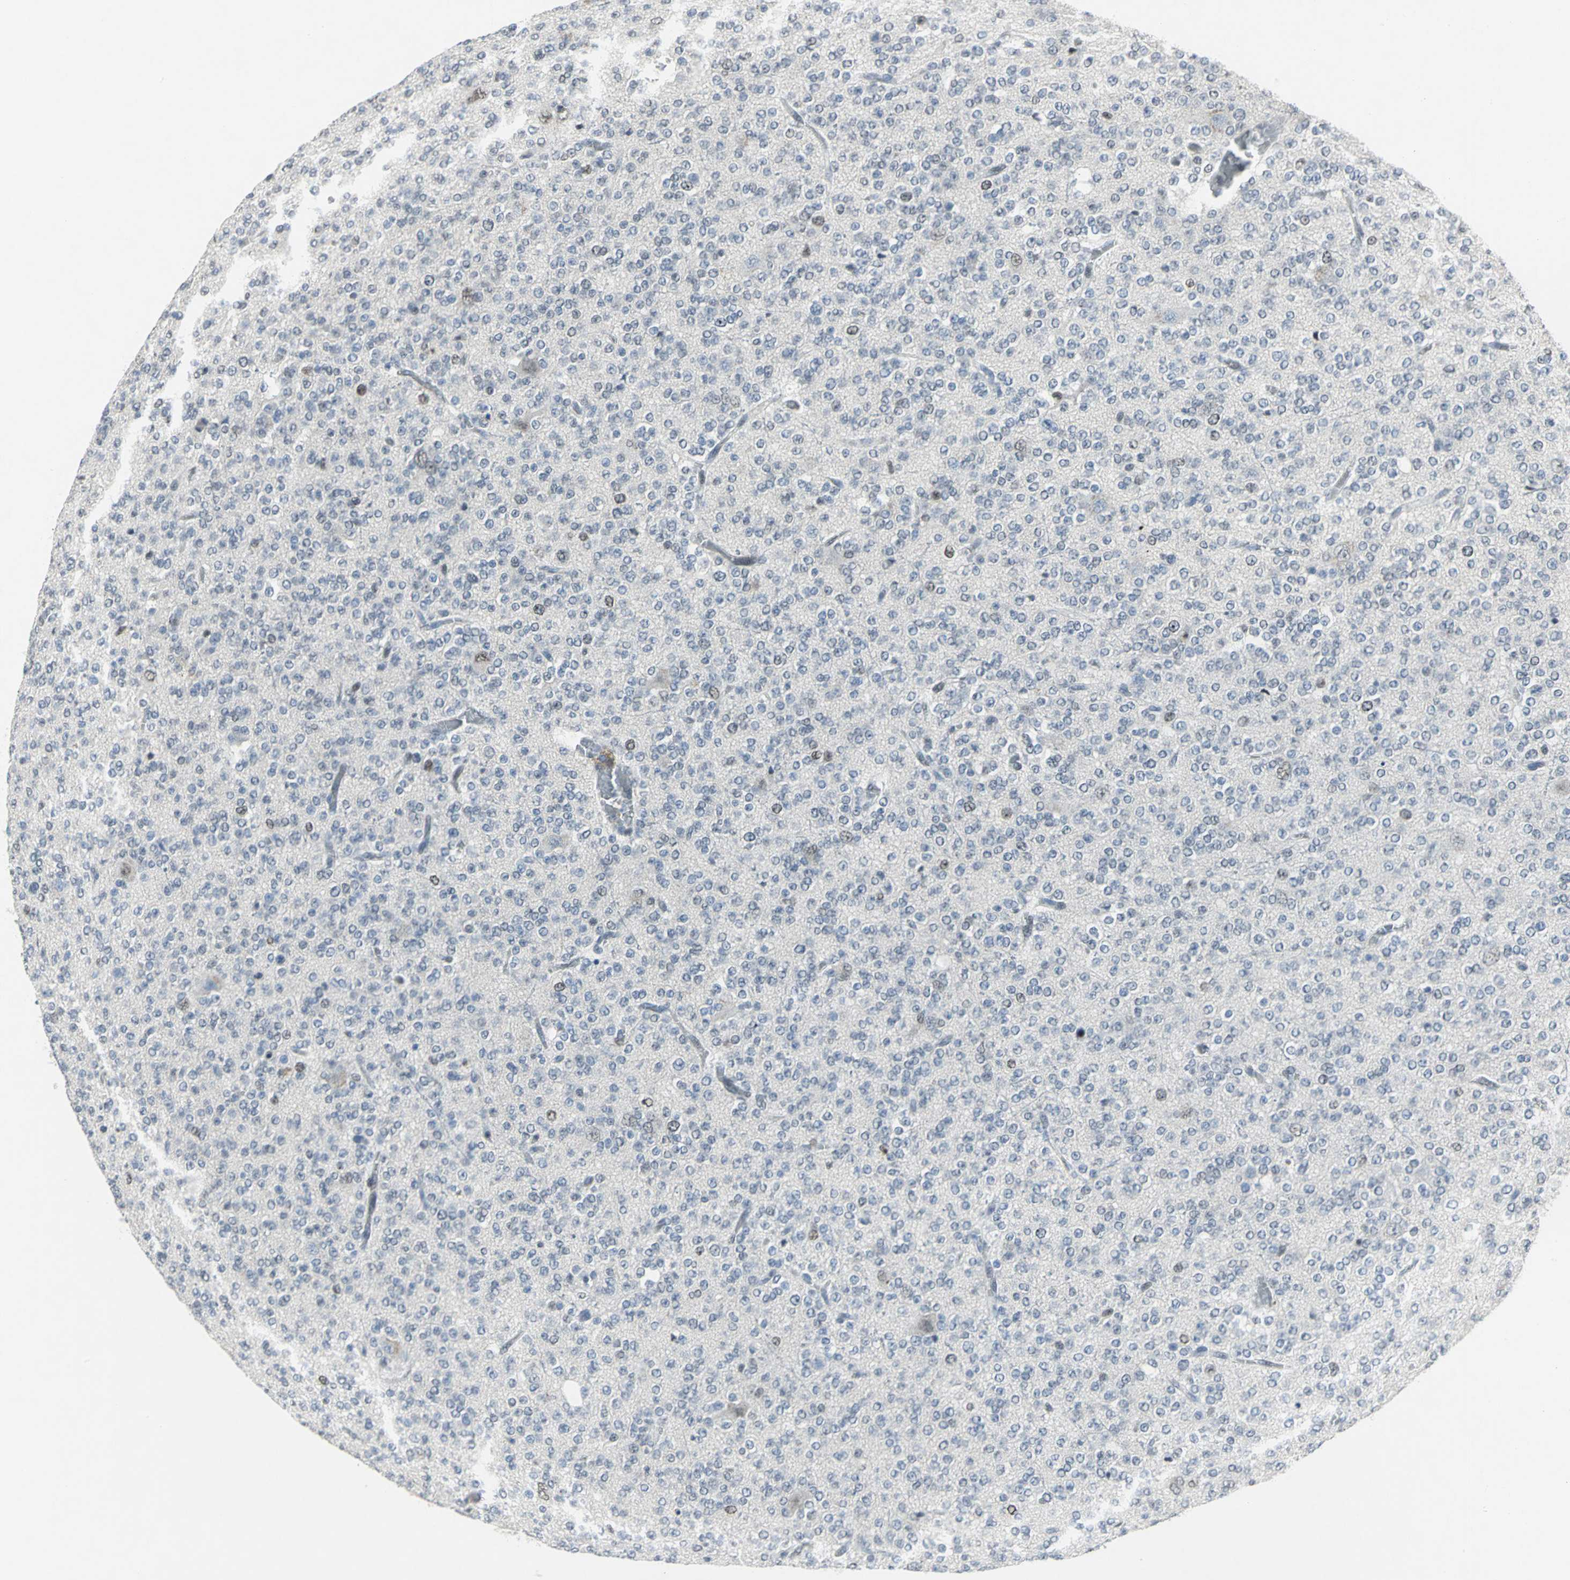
{"staining": {"intensity": "weak", "quantity": "<25%", "location": "nuclear"}, "tissue": "glioma", "cell_type": "Tumor cells", "image_type": "cancer", "snomed": [{"axis": "morphology", "description": "Glioma, malignant, Low grade"}, {"axis": "topography", "description": "Brain"}], "caption": "There is no significant staining in tumor cells of glioma. Brightfield microscopy of IHC stained with DAB (3,3'-diaminobenzidine) (brown) and hematoxylin (blue), captured at high magnification.", "gene": "RPA1", "patient": {"sex": "male", "age": 38}}